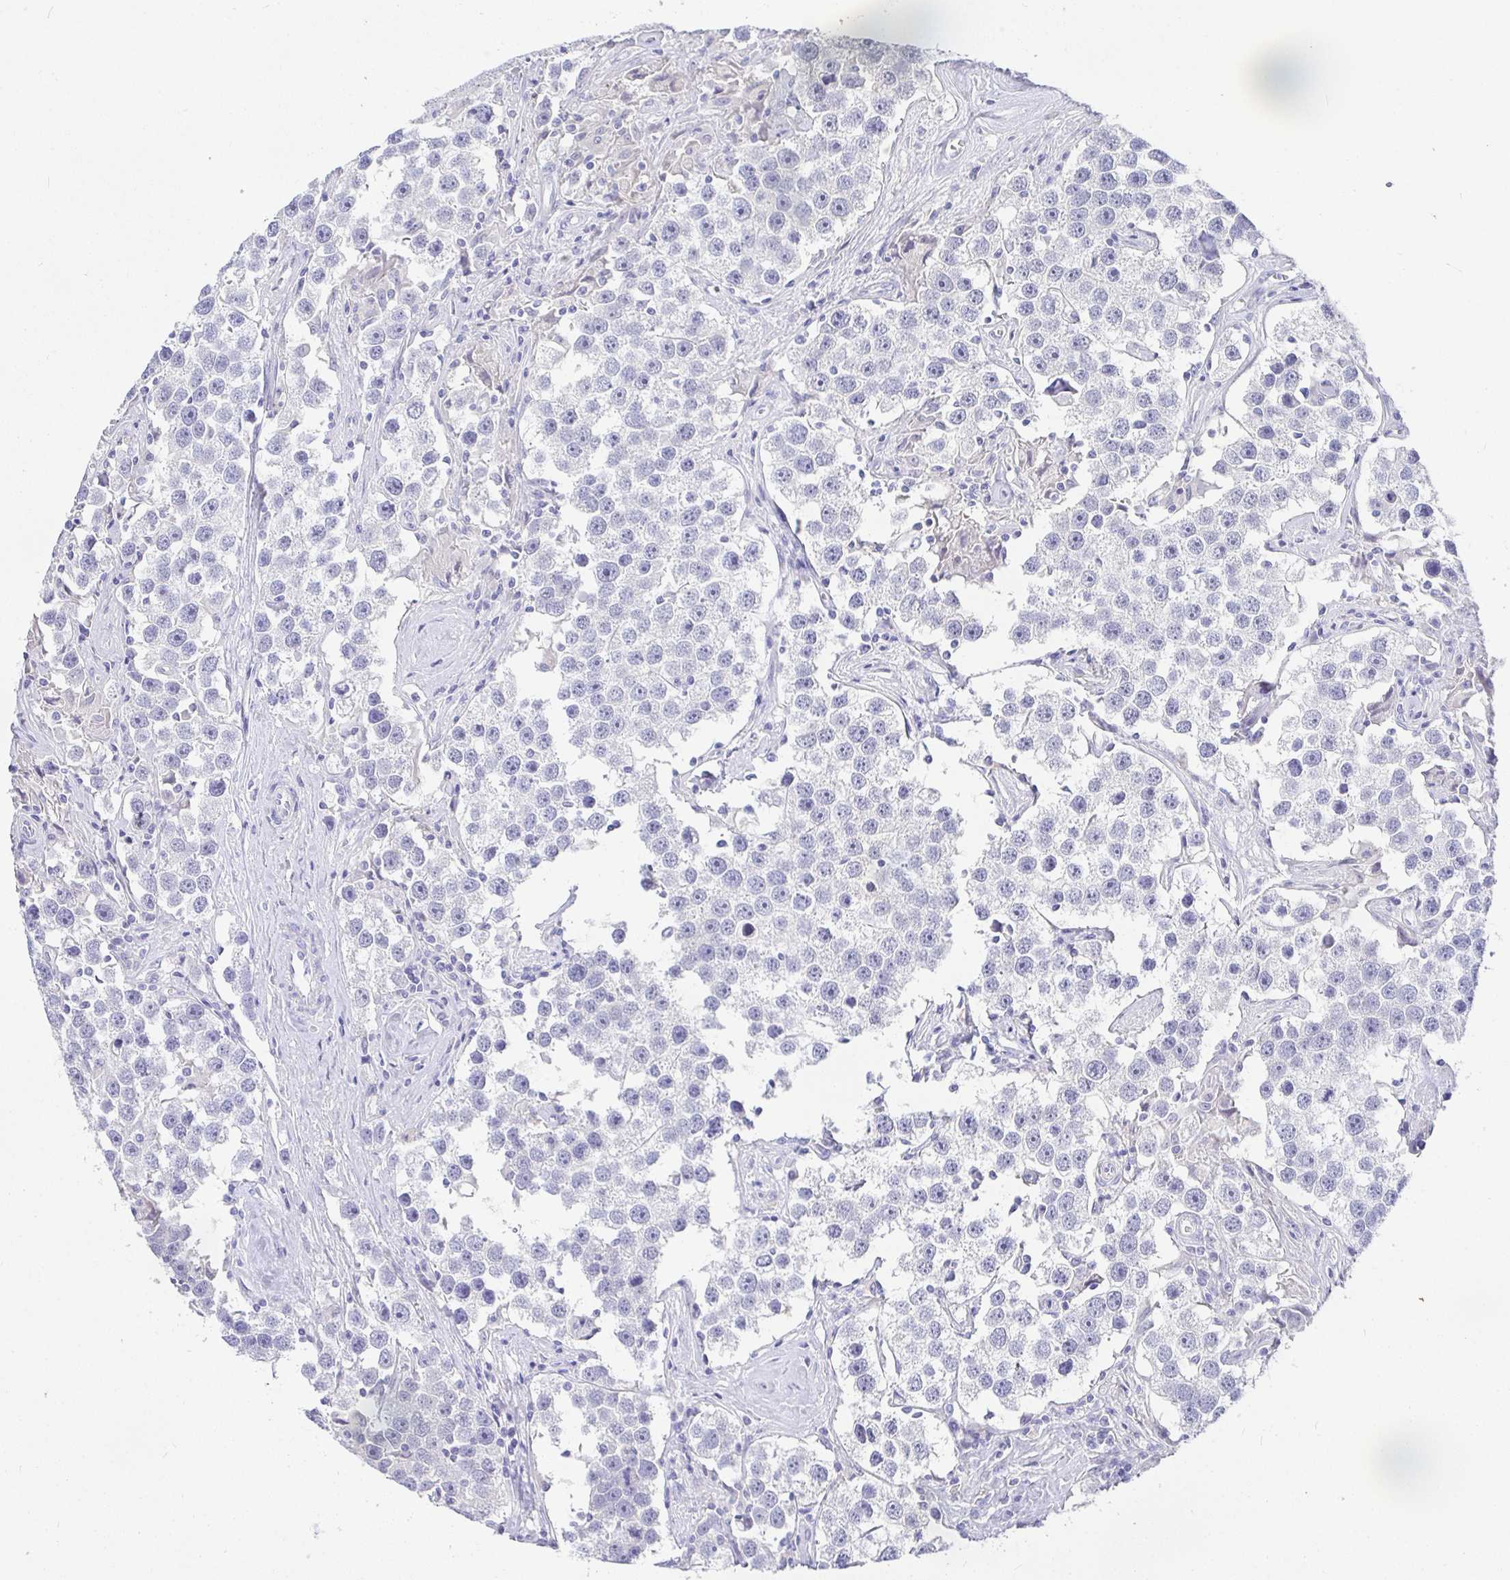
{"staining": {"intensity": "negative", "quantity": "none", "location": "none"}, "tissue": "testis cancer", "cell_type": "Tumor cells", "image_type": "cancer", "snomed": [{"axis": "morphology", "description": "Seminoma, NOS"}, {"axis": "topography", "description": "Testis"}], "caption": "High magnification brightfield microscopy of testis cancer stained with DAB (3,3'-diaminobenzidine) (brown) and counterstained with hematoxylin (blue): tumor cells show no significant positivity.", "gene": "TPTE", "patient": {"sex": "male", "age": 49}}